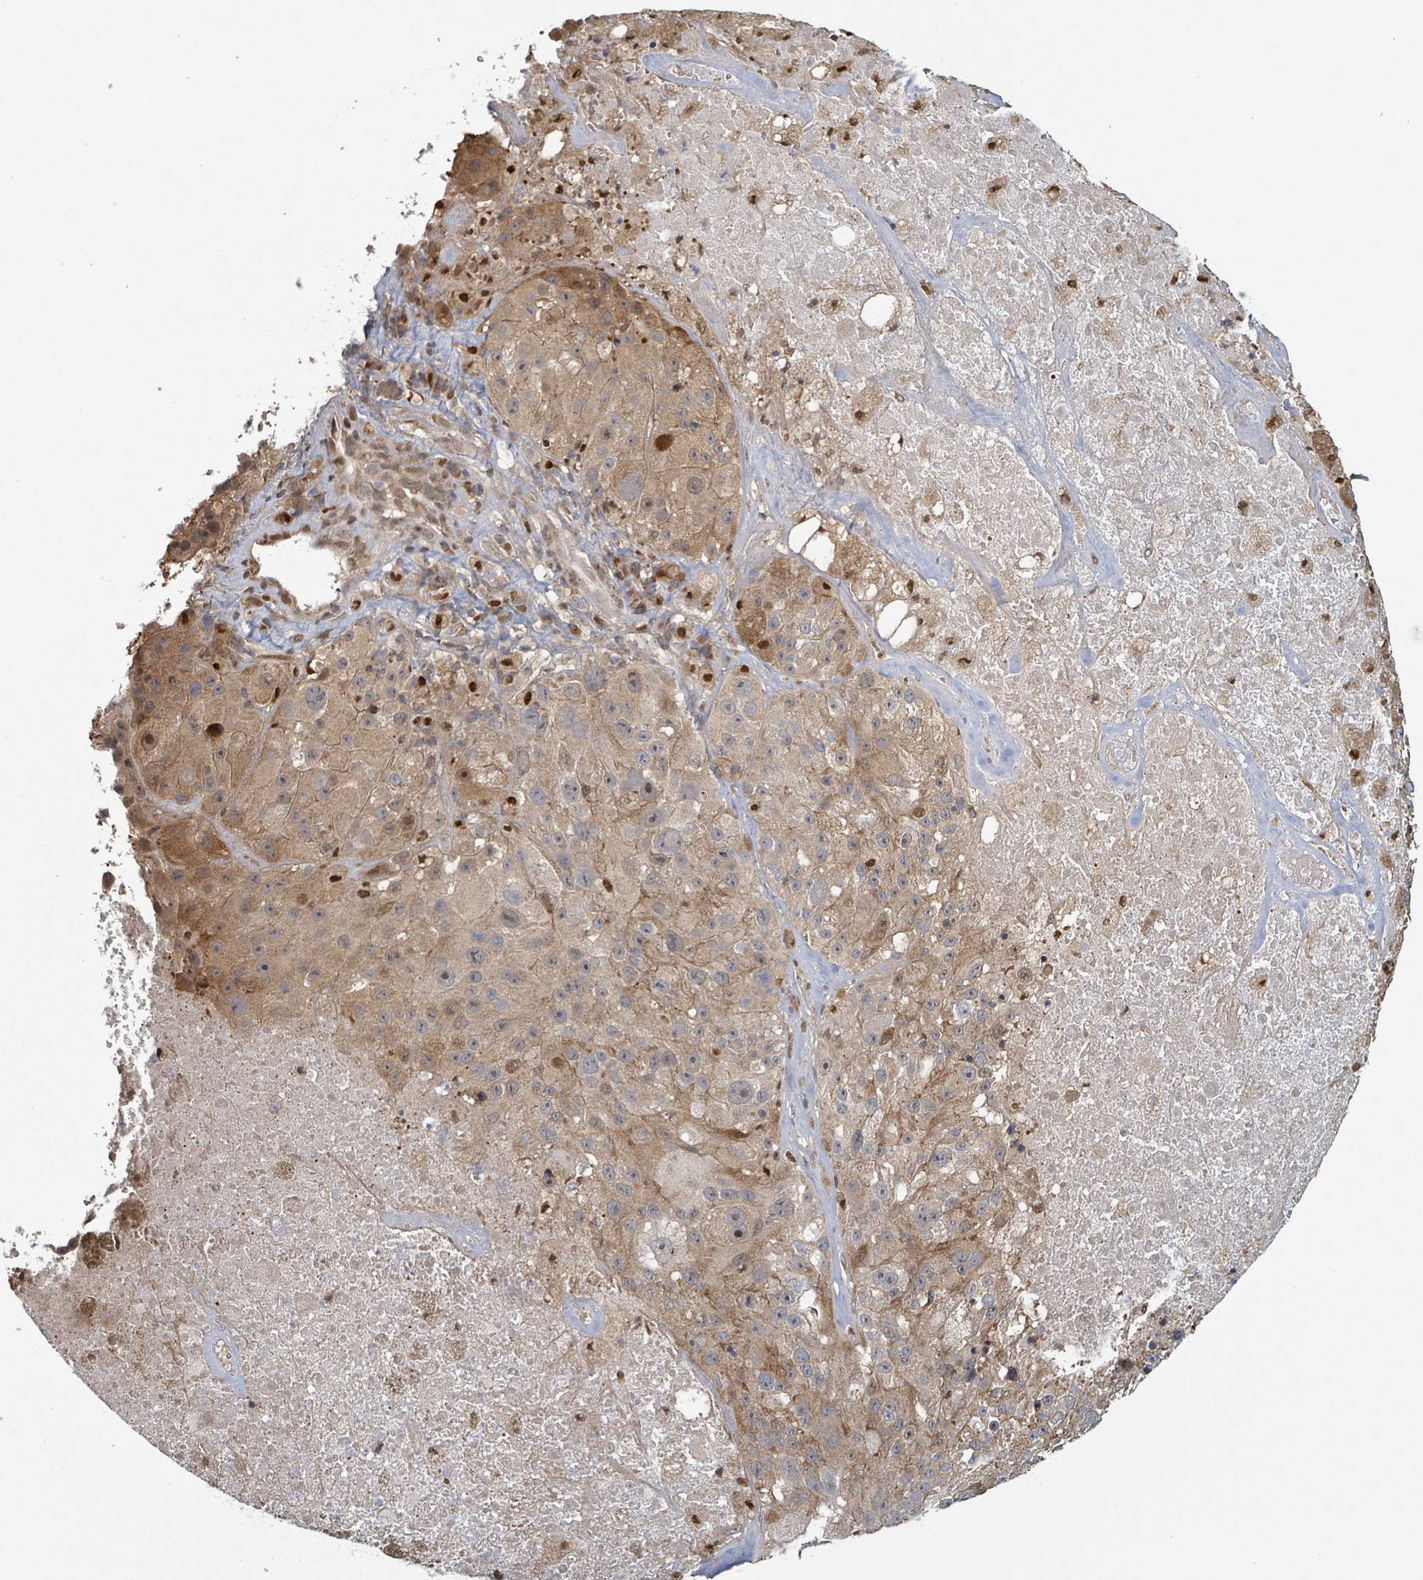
{"staining": {"intensity": "moderate", "quantity": "25%-75%", "location": "cytoplasmic/membranous,nuclear"}, "tissue": "melanoma", "cell_type": "Tumor cells", "image_type": "cancer", "snomed": [{"axis": "morphology", "description": "Malignant melanoma, Metastatic site"}, {"axis": "topography", "description": "Lymph node"}], "caption": "Protein expression by immunohistochemistry (IHC) reveals moderate cytoplasmic/membranous and nuclear staining in approximately 25%-75% of tumor cells in melanoma.", "gene": "HIVEP1", "patient": {"sex": "male", "age": 62}}